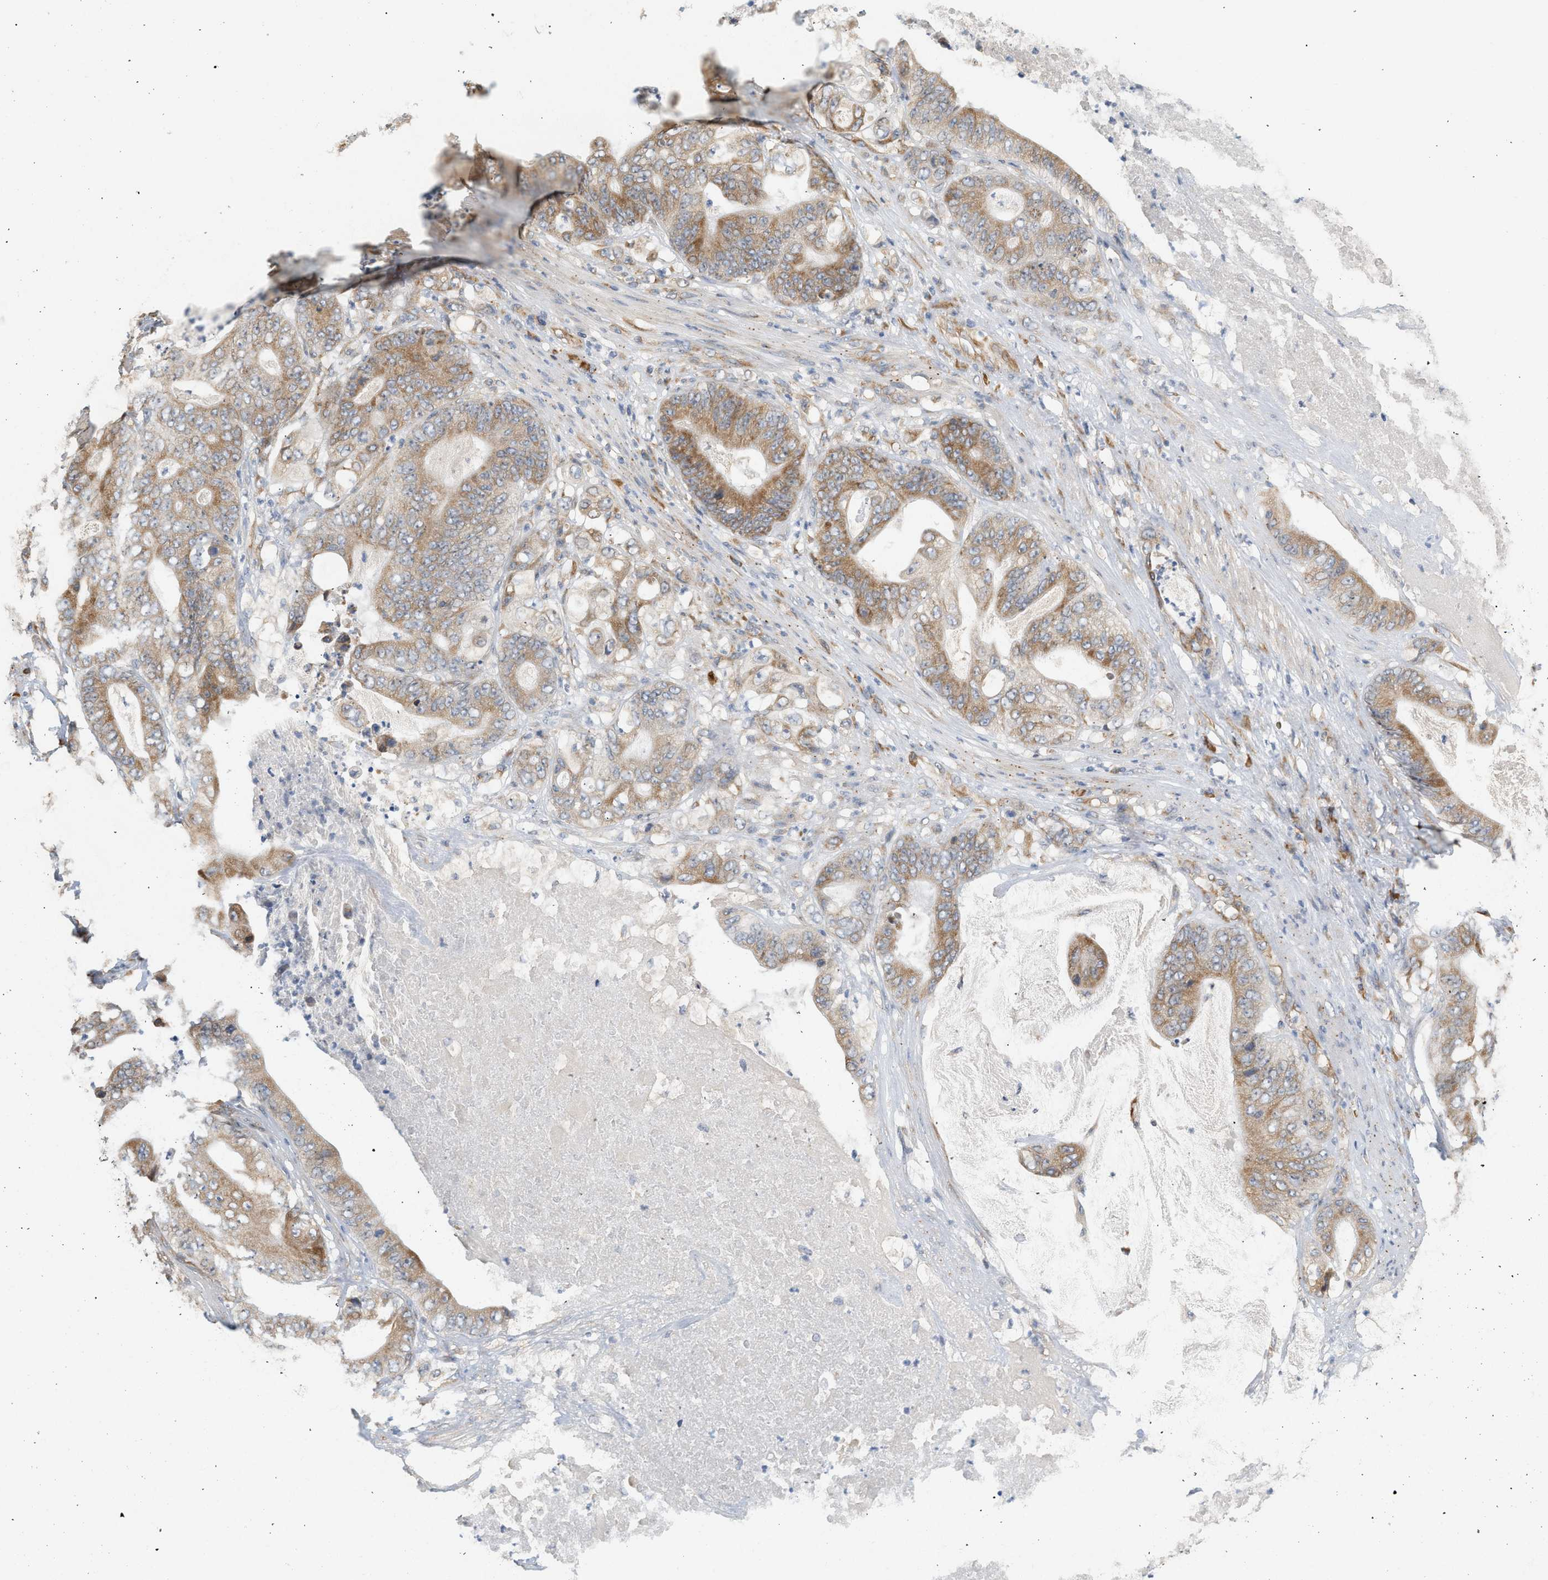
{"staining": {"intensity": "moderate", "quantity": ">75%", "location": "cytoplasmic/membranous"}, "tissue": "stomach cancer", "cell_type": "Tumor cells", "image_type": "cancer", "snomed": [{"axis": "morphology", "description": "Adenocarcinoma, NOS"}, {"axis": "topography", "description": "Stomach"}], "caption": "Stomach cancer was stained to show a protein in brown. There is medium levels of moderate cytoplasmic/membranous expression in about >75% of tumor cells.", "gene": "SVOP", "patient": {"sex": "female", "age": 73}}